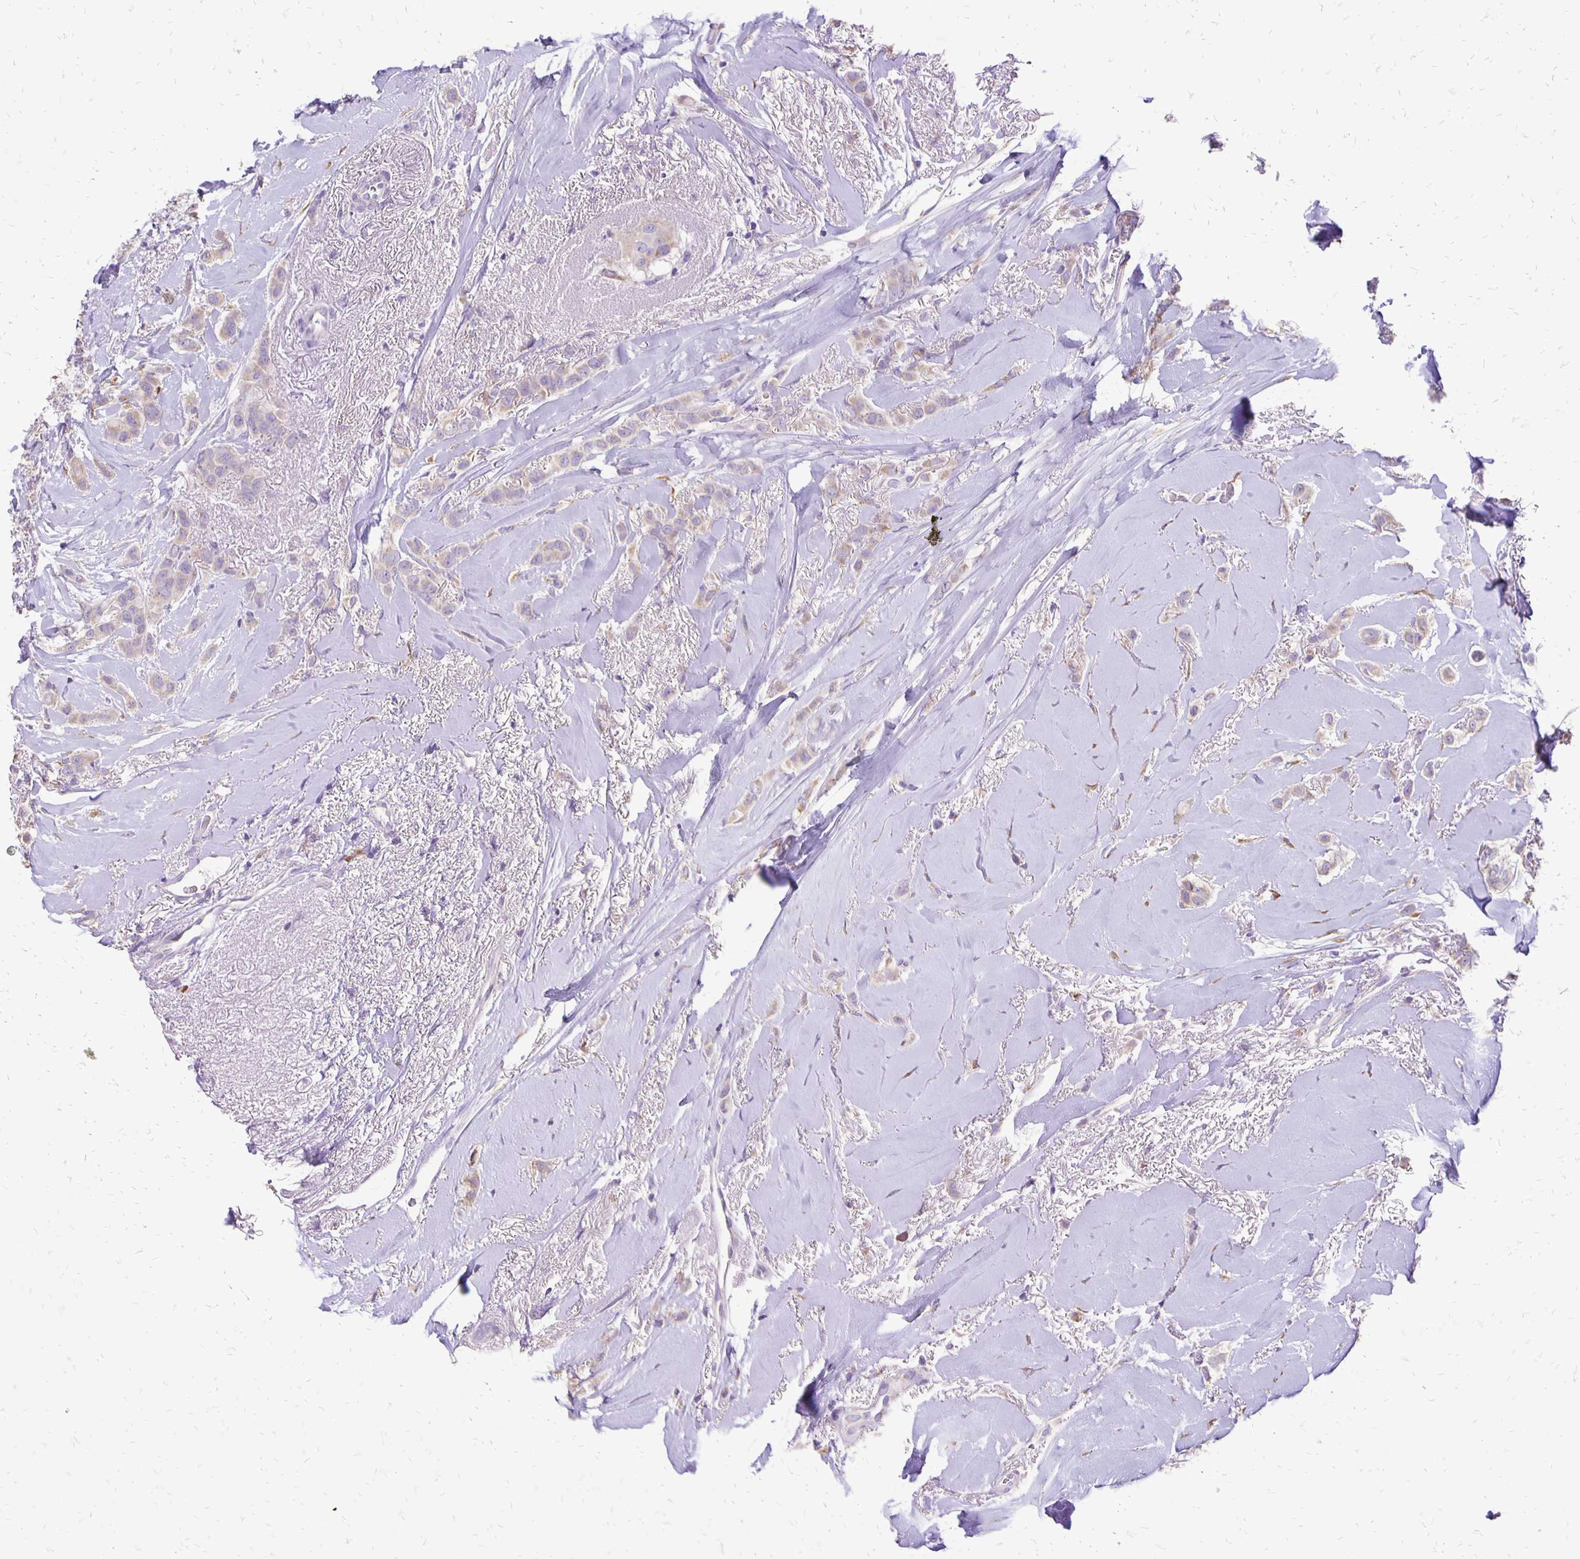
{"staining": {"intensity": "weak", "quantity": "25%-75%", "location": "cytoplasmic/membranous"}, "tissue": "breast cancer", "cell_type": "Tumor cells", "image_type": "cancer", "snomed": [{"axis": "morphology", "description": "Lobular carcinoma"}, {"axis": "topography", "description": "Breast"}], "caption": "Lobular carcinoma (breast) tissue shows weak cytoplasmic/membranous staining in approximately 25%-75% of tumor cells", "gene": "ANKRD45", "patient": {"sex": "female", "age": 66}}